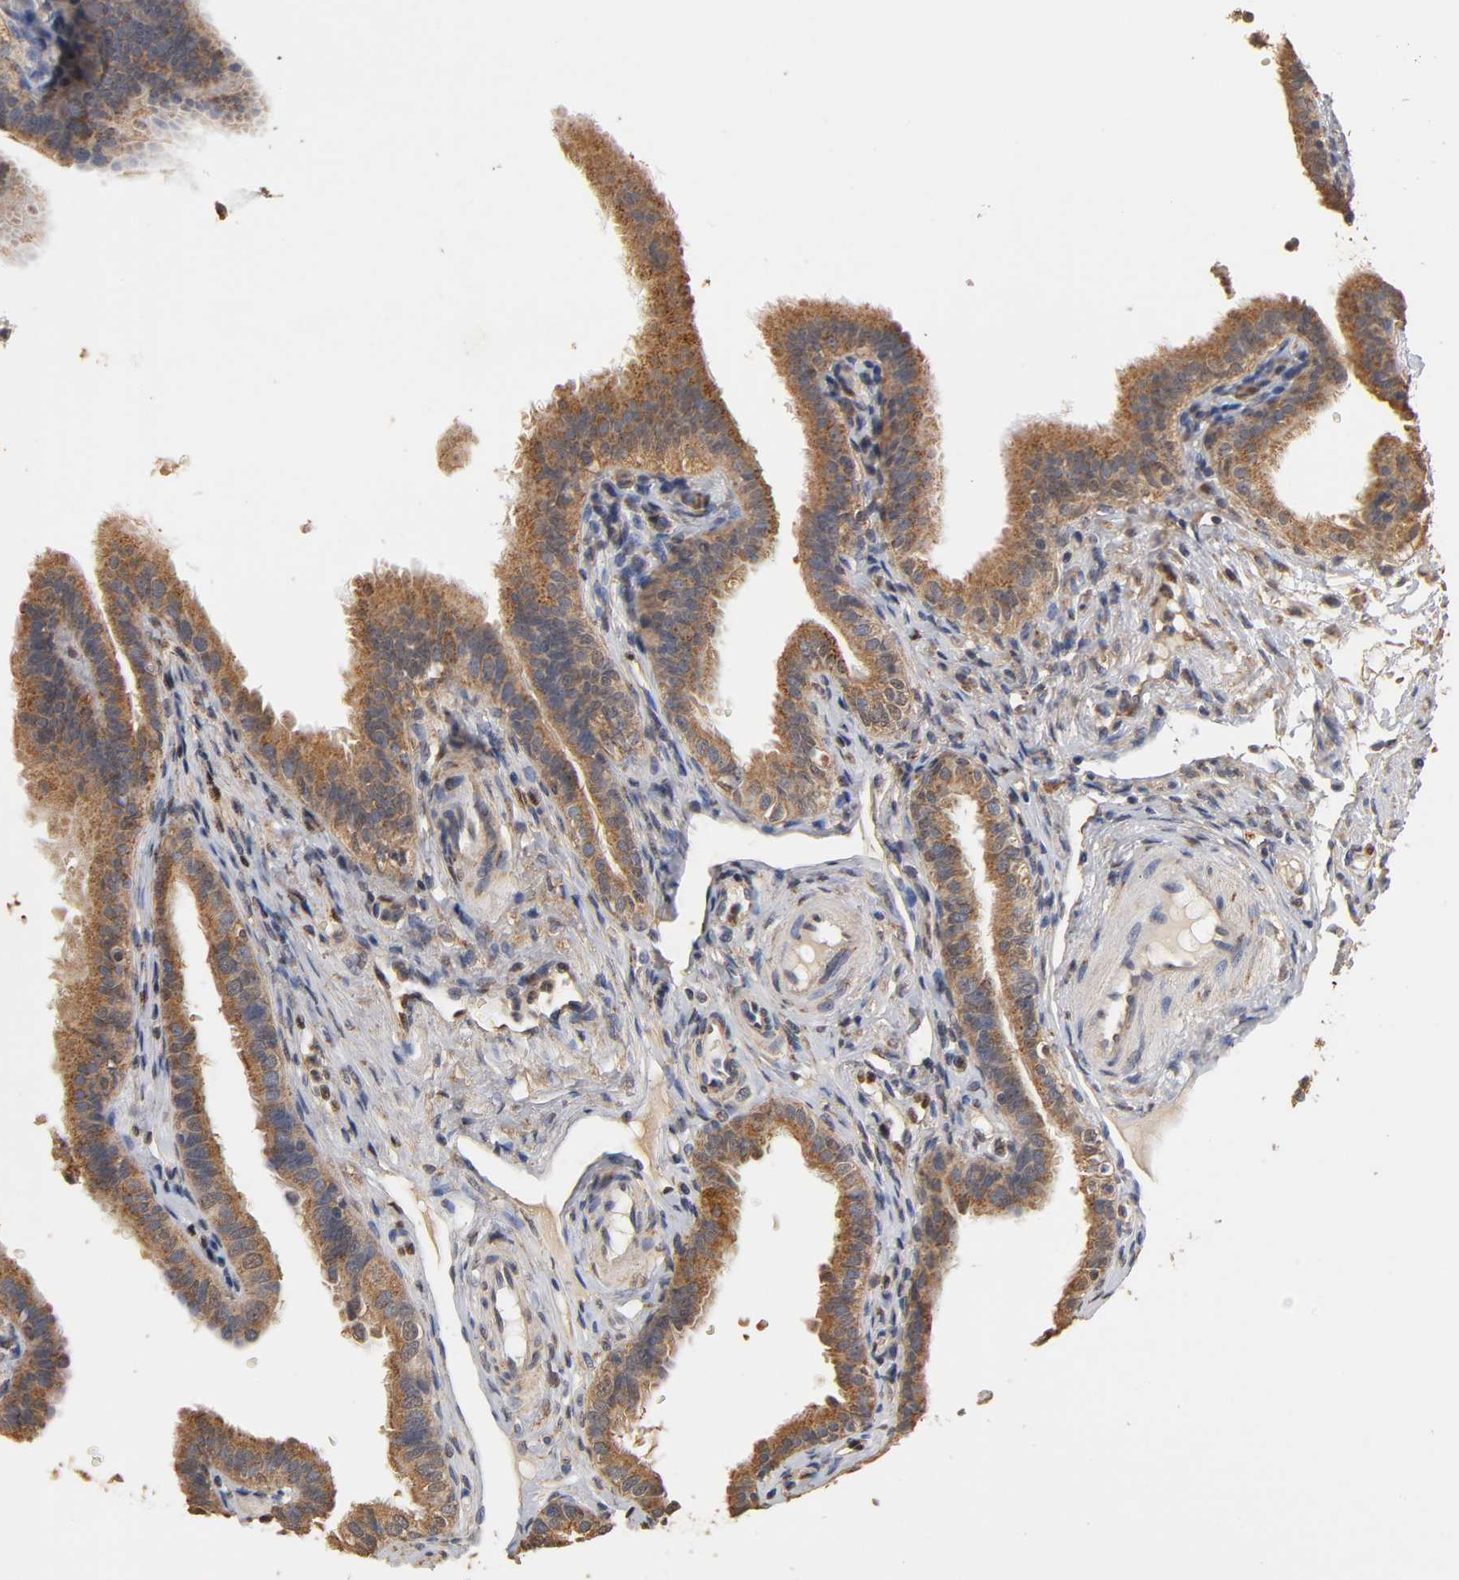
{"staining": {"intensity": "moderate", "quantity": ">75%", "location": "cytoplasmic/membranous"}, "tissue": "fallopian tube", "cell_type": "Glandular cells", "image_type": "normal", "snomed": [{"axis": "morphology", "description": "Normal tissue, NOS"}, {"axis": "morphology", "description": "Dermoid, NOS"}, {"axis": "topography", "description": "Fallopian tube"}], "caption": "Immunohistochemistry (IHC) staining of normal fallopian tube, which demonstrates medium levels of moderate cytoplasmic/membranous staining in about >75% of glandular cells indicating moderate cytoplasmic/membranous protein expression. The staining was performed using DAB (3,3'-diaminobenzidine) (brown) for protein detection and nuclei were counterstained in hematoxylin (blue).", "gene": "PKN1", "patient": {"sex": "female", "age": 33}}